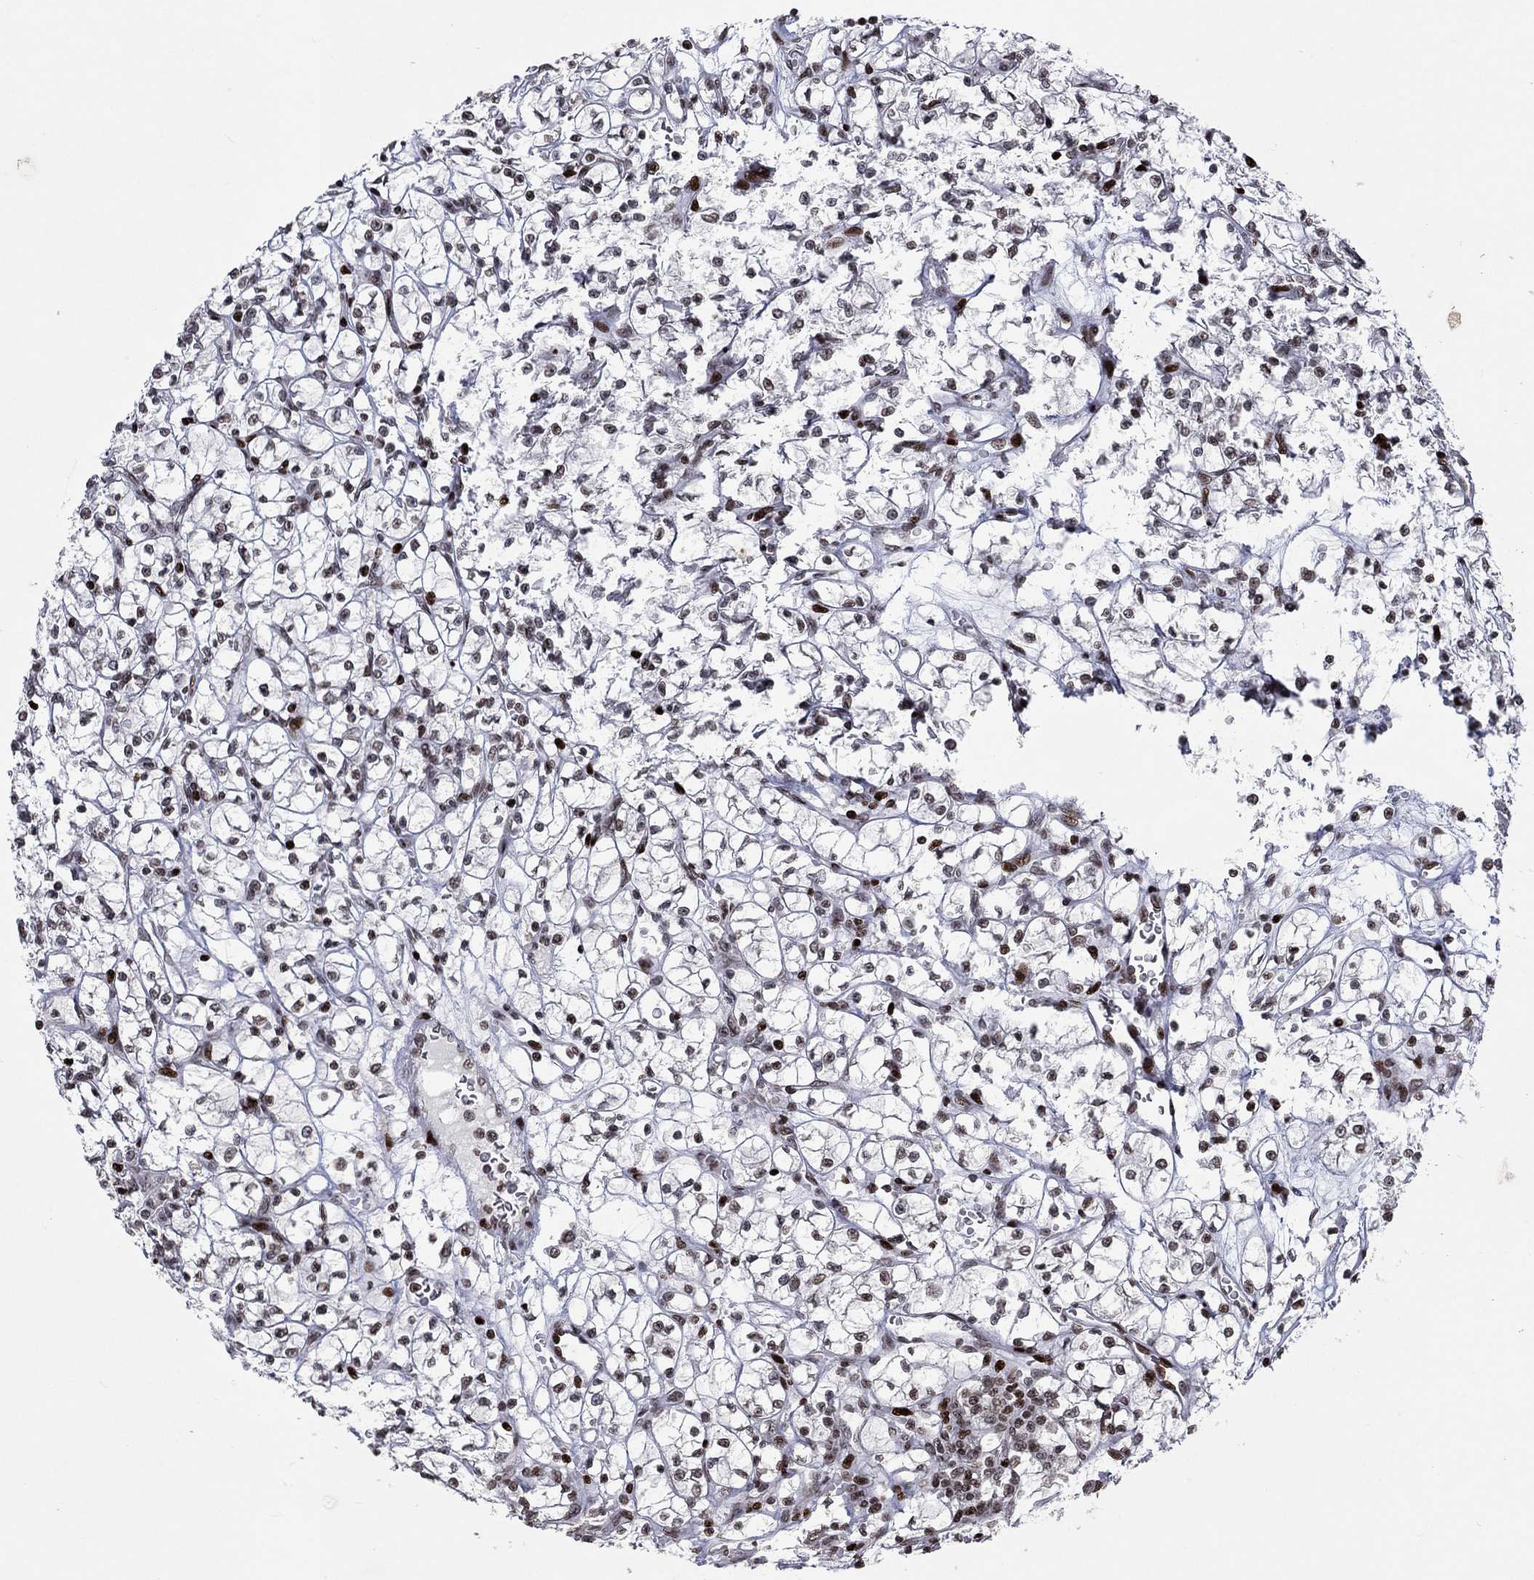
{"staining": {"intensity": "moderate", "quantity": "<25%", "location": "nuclear"}, "tissue": "renal cancer", "cell_type": "Tumor cells", "image_type": "cancer", "snomed": [{"axis": "morphology", "description": "Adenocarcinoma, NOS"}, {"axis": "topography", "description": "Kidney"}], "caption": "This image displays renal cancer (adenocarcinoma) stained with immunohistochemistry (IHC) to label a protein in brown. The nuclear of tumor cells show moderate positivity for the protein. Nuclei are counter-stained blue.", "gene": "SRSF3", "patient": {"sex": "female", "age": 64}}